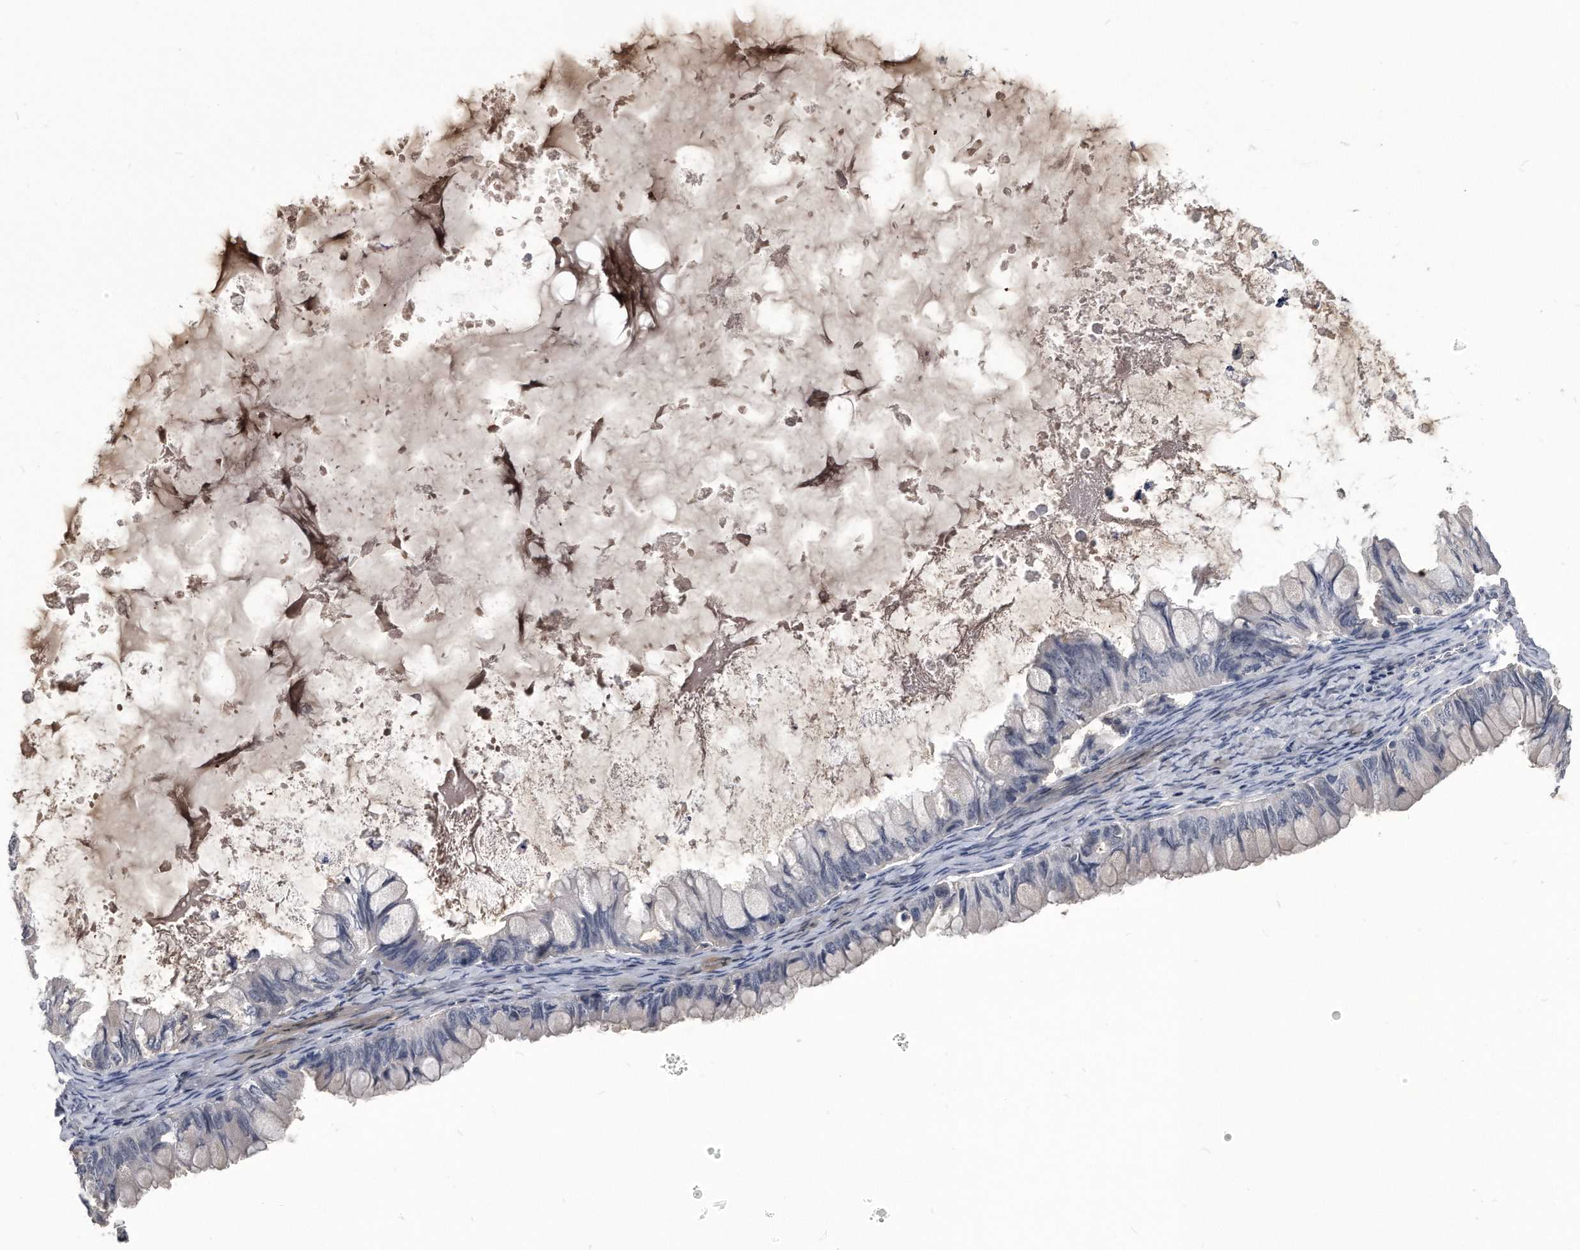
{"staining": {"intensity": "negative", "quantity": "none", "location": "none"}, "tissue": "ovarian cancer", "cell_type": "Tumor cells", "image_type": "cancer", "snomed": [{"axis": "morphology", "description": "Cystadenocarcinoma, mucinous, NOS"}, {"axis": "topography", "description": "Ovary"}], "caption": "This is an immunohistochemistry photomicrograph of mucinous cystadenocarcinoma (ovarian). There is no positivity in tumor cells.", "gene": "PDXK", "patient": {"sex": "female", "age": 80}}